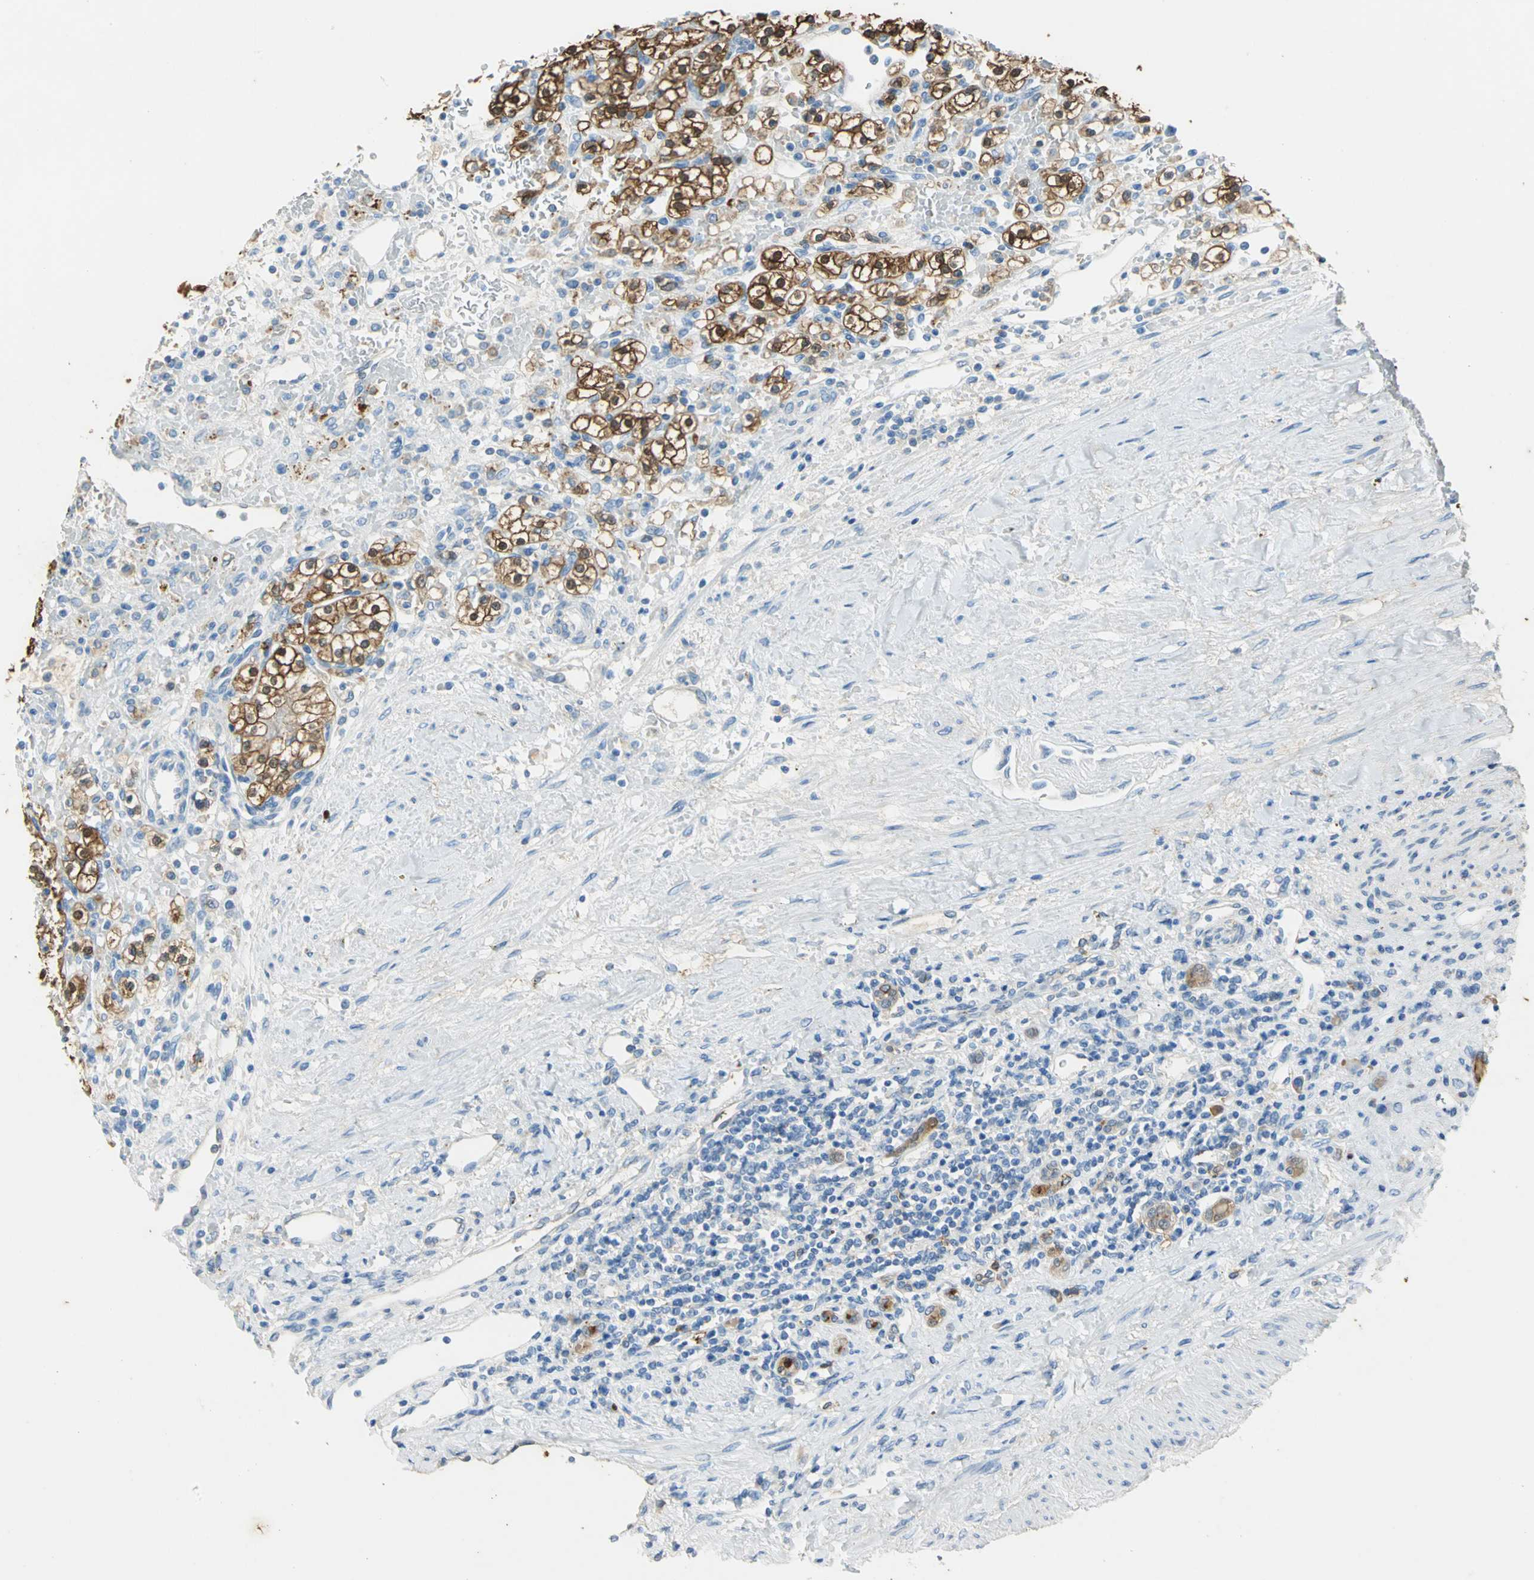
{"staining": {"intensity": "strong", "quantity": ">75%", "location": "cytoplasmic/membranous"}, "tissue": "renal cancer", "cell_type": "Tumor cells", "image_type": "cancer", "snomed": [{"axis": "morphology", "description": "Normal tissue, NOS"}, {"axis": "morphology", "description": "Adenocarcinoma, NOS"}, {"axis": "topography", "description": "Kidney"}], "caption": "Tumor cells exhibit high levels of strong cytoplasmic/membranous staining in approximately >75% of cells in renal cancer (adenocarcinoma).", "gene": "ANXA4", "patient": {"sex": "female", "age": 55}}